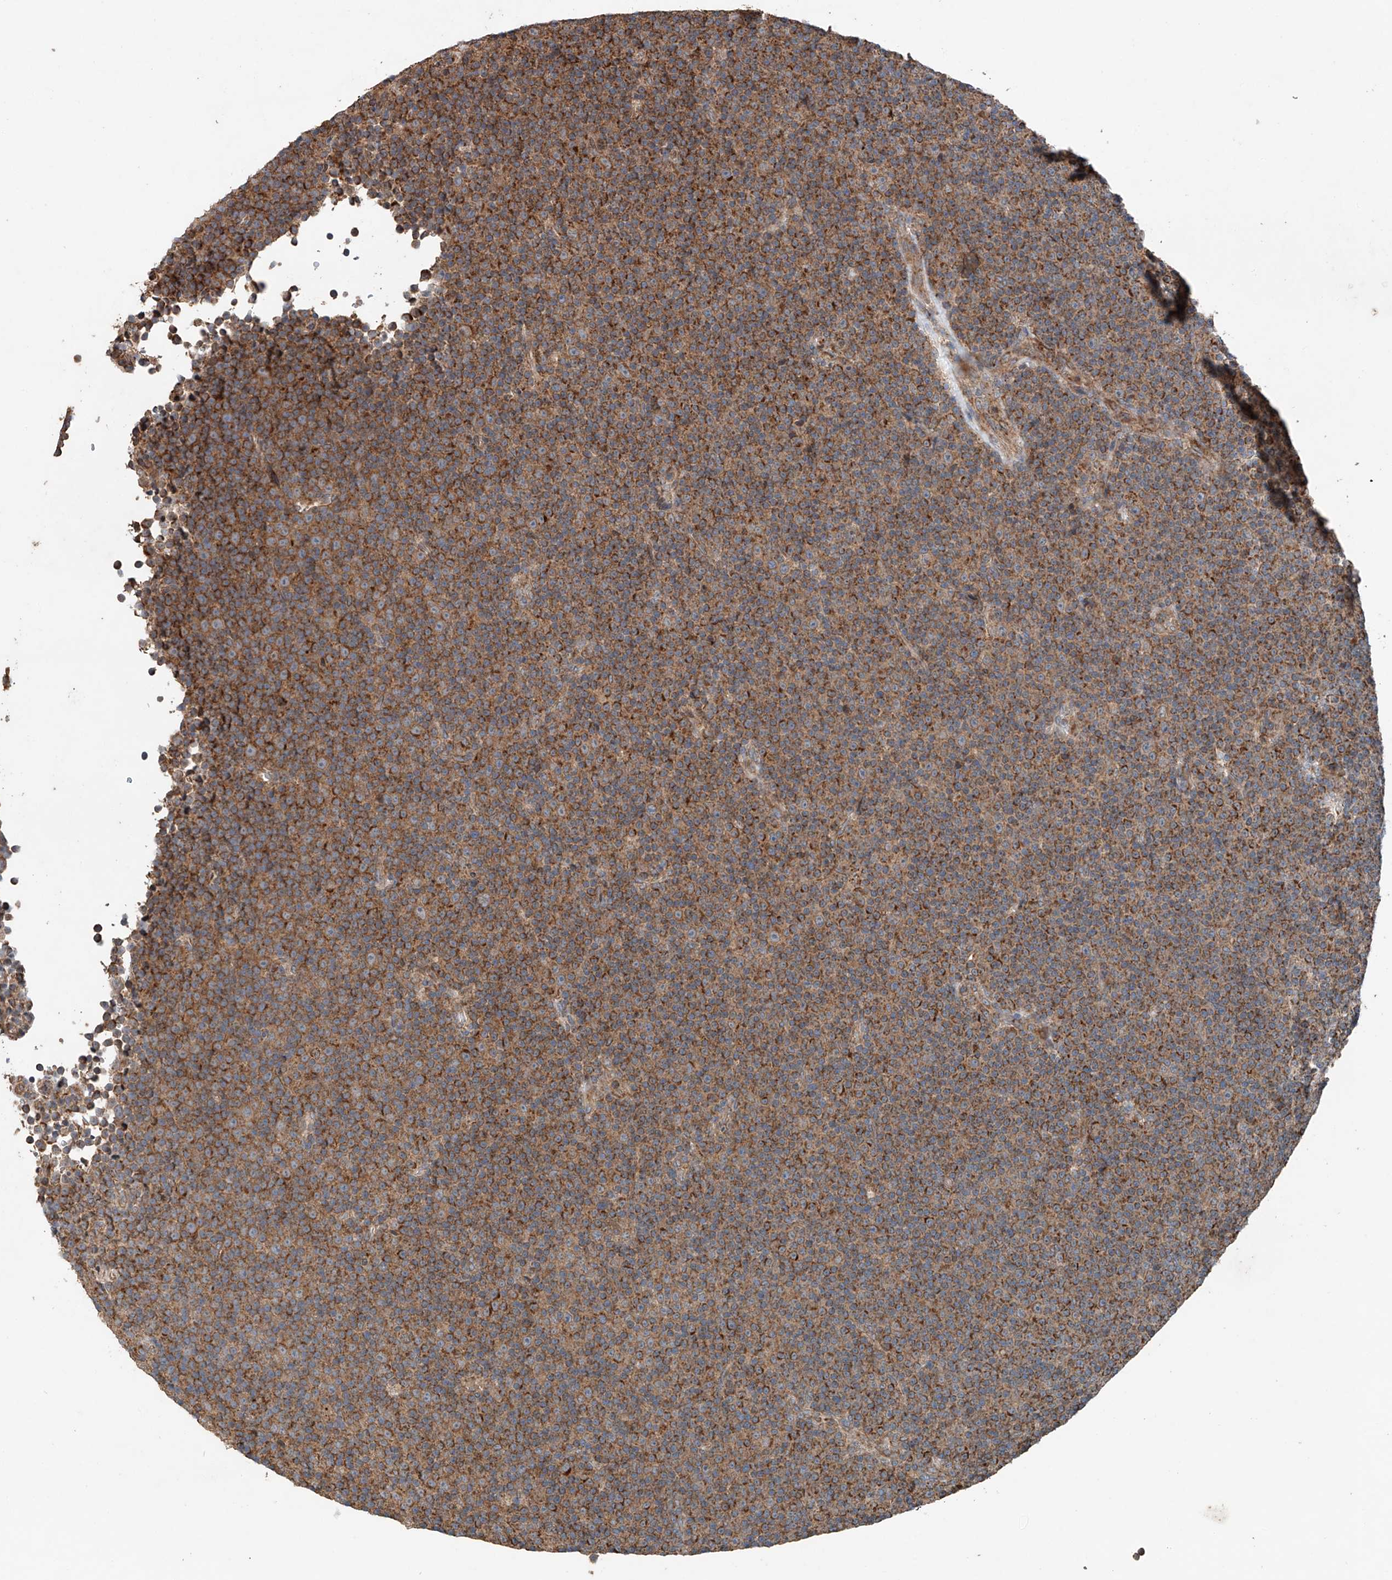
{"staining": {"intensity": "strong", "quantity": "25%-75%", "location": "cytoplasmic/membranous"}, "tissue": "lymphoma", "cell_type": "Tumor cells", "image_type": "cancer", "snomed": [{"axis": "morphology", "description": "Malignant lymphoma, non-Hodgkin's type, Low grade"}, {"axis": "topography", "description": "Lymph node"}], "caption": "Immunohistochemistry (IHC) image of human malignant lymphoma, non-Hodgkin's type (low-grade) stained for a protein (brown), which shows high levels of strong cytoplasmic/membranous positivity in about 25%-75% of tumor cells.", "gene": "AP4B1", "patient": {"sex": "female", "age": 67}}